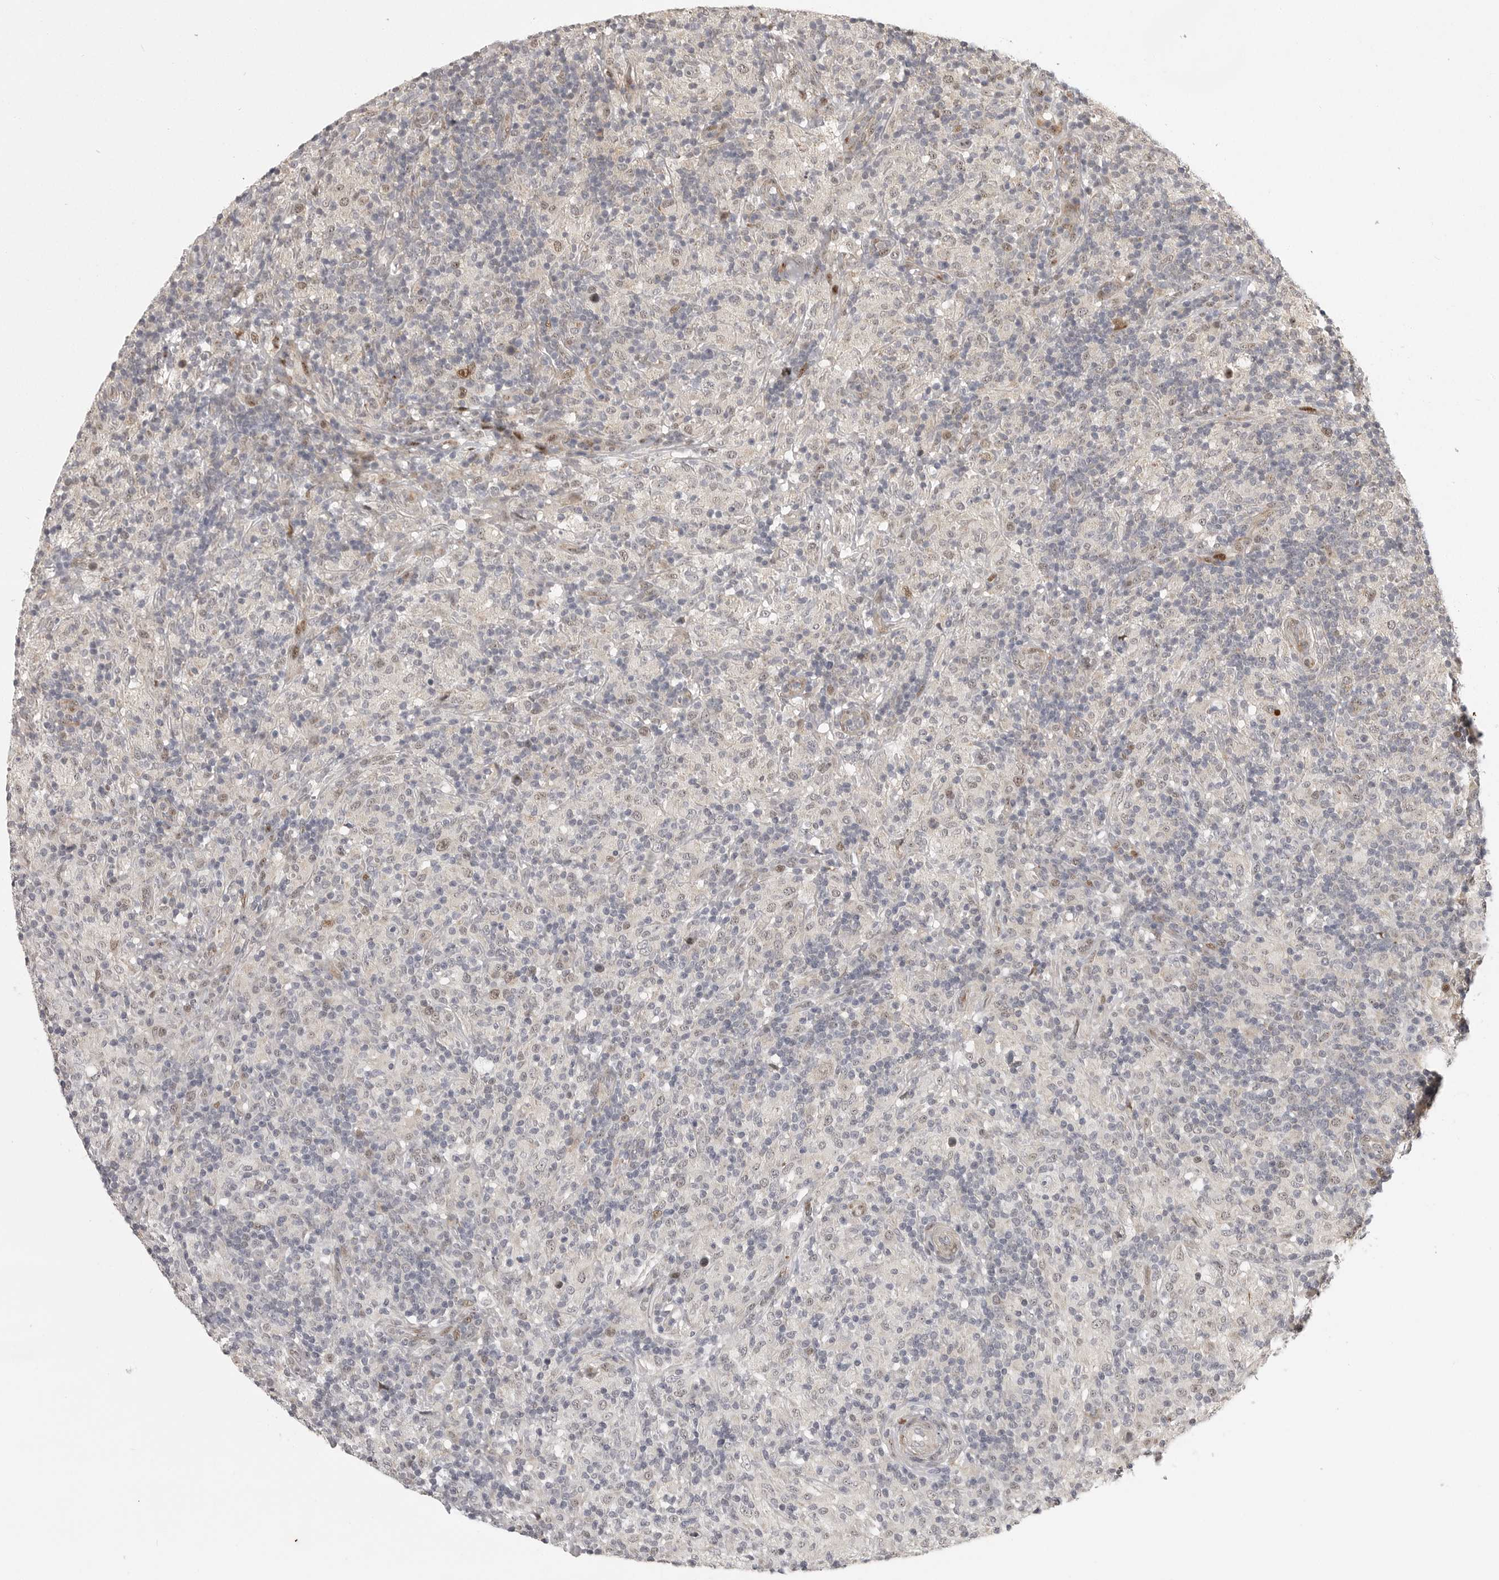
{"staining": {"intensity": "weak", "quantity": ">75%", "location": "nuclear"}, "tissue": "lymphoma", "cell_type": "Tumor cells", "image_type": "cancer", "snomed": [{"axis": "morphology", "description": "Hodgkin's disease, NOS"}, {"axis": "topography", "description": "Lymph node"}], "caption": "Hodgkin's disease was stained to show a protein in brown. There is low levels of weak nuclear staining in approximately >75% of tumor cells.", "gene": "POLE2", "patient": {"sex": "male", "age": 70}}